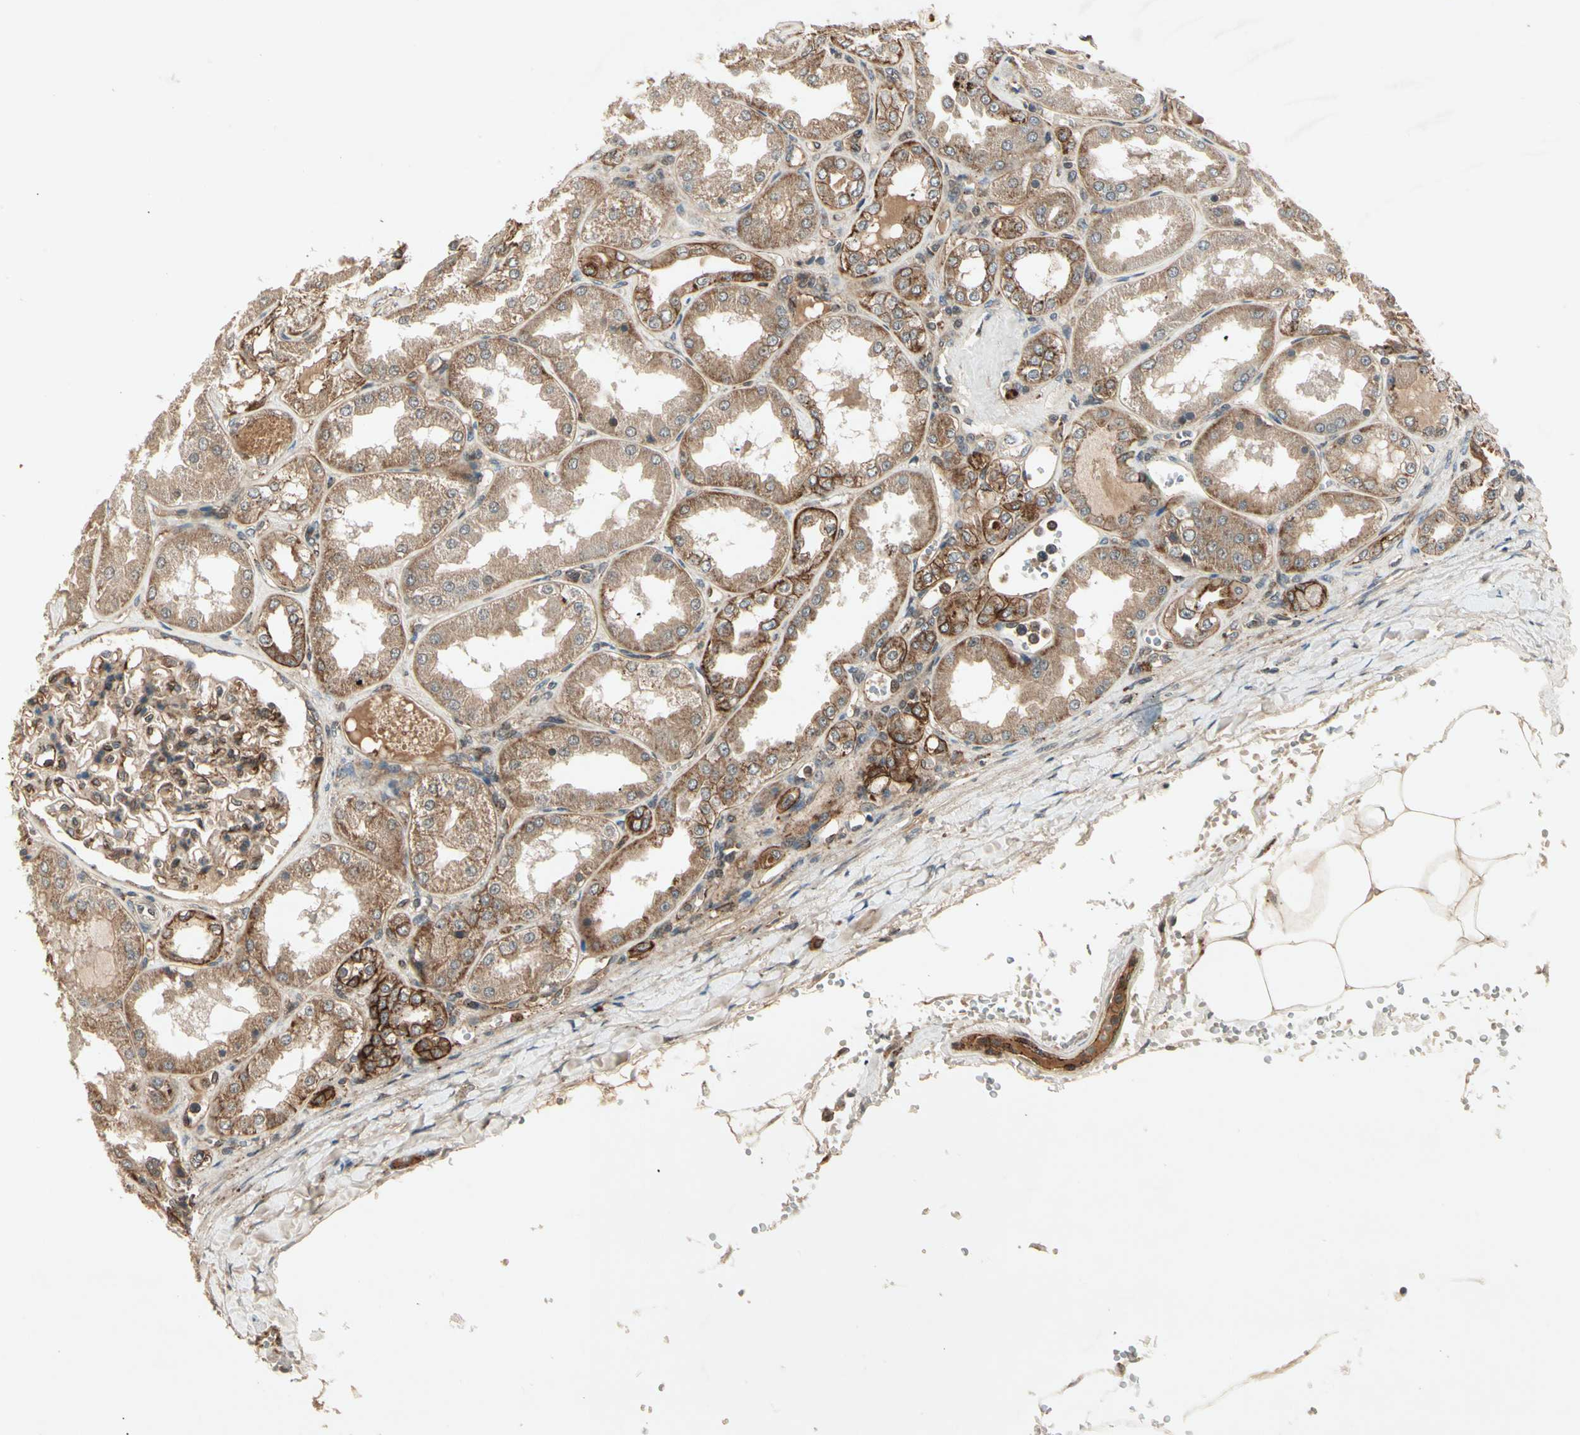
{"staining": {"intensity": "strong", "quantity": ">75%", "location": "cytoplasmic/membranous"}, "tissue": "kidney", "cell_type": "Cells in glomeruli", "image_type": "normal", "snomed": [{"axis": "morphology", "description": "Normal tissue, NOS"}, {"axis": "topography", "description": "Kidney"}], "caption": "The histopathology image displays a brown stain indicating the presence of a protein in the cytoplasmic/membranous of cells in glomeruli in kidney.", "gene": "FLOT1", "patient": {"sex": "female", "age": 56}}